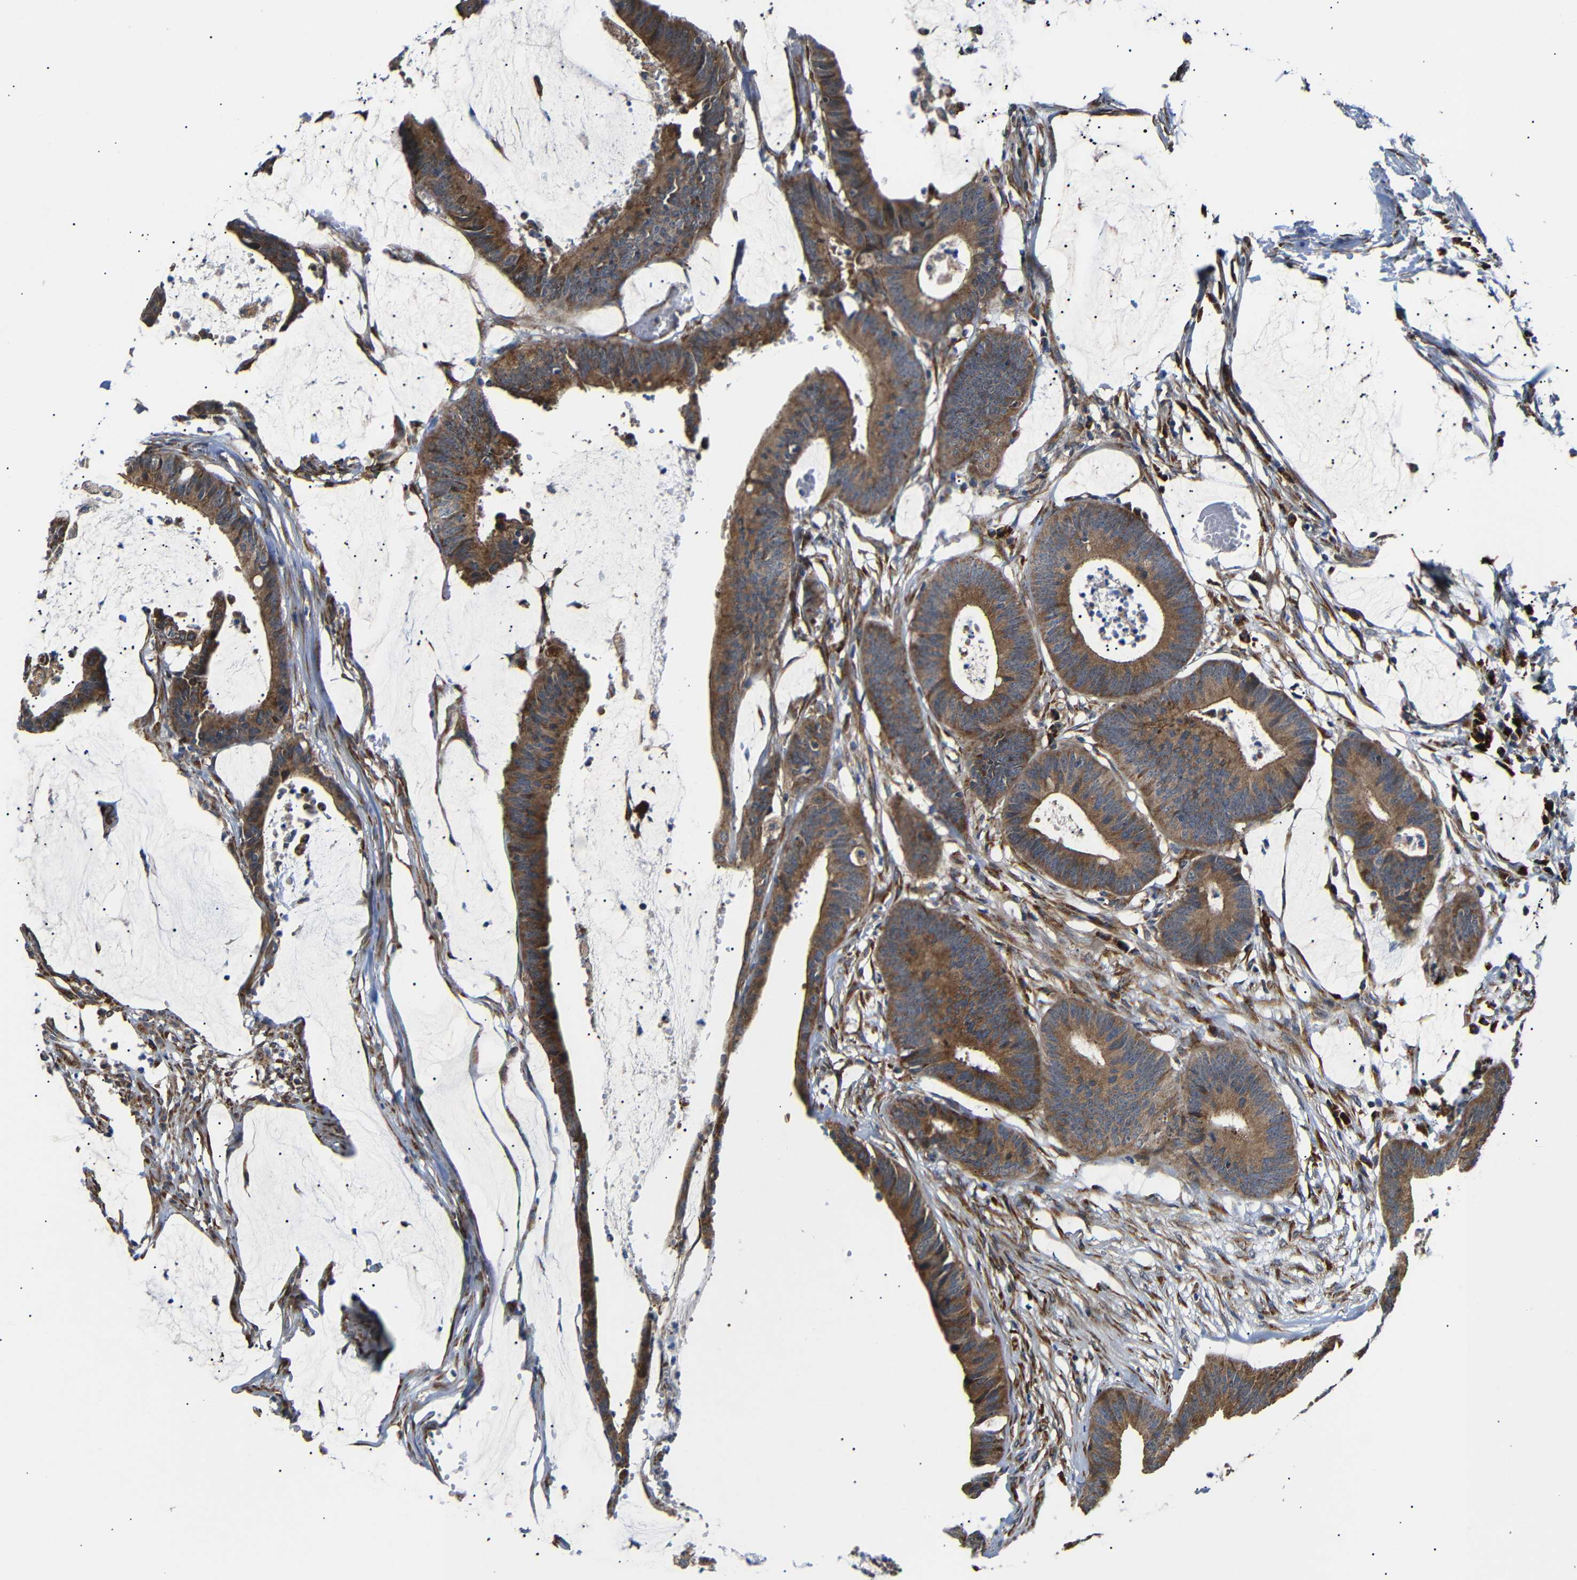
{"staining": {"intensity": "strong", "quantity": ">75%", "location": "cytoplasmic/membranous"}, "tissue": "colorectal cancer", "cell_type": "Tumor cells", "image_type": "cancer", "snomed": [{"axis": "morphology", "description": "Adenocarcinoma, NOS"}, {"axis": "topography", "description": "Rectum"}], "caption": "Strong cytoplasmic/membranous expression is appreciated in about >75% of tumor cells in colorectal cancer.", "gene": "KANK4", "patient": {"sex": "female", "age": 66}}